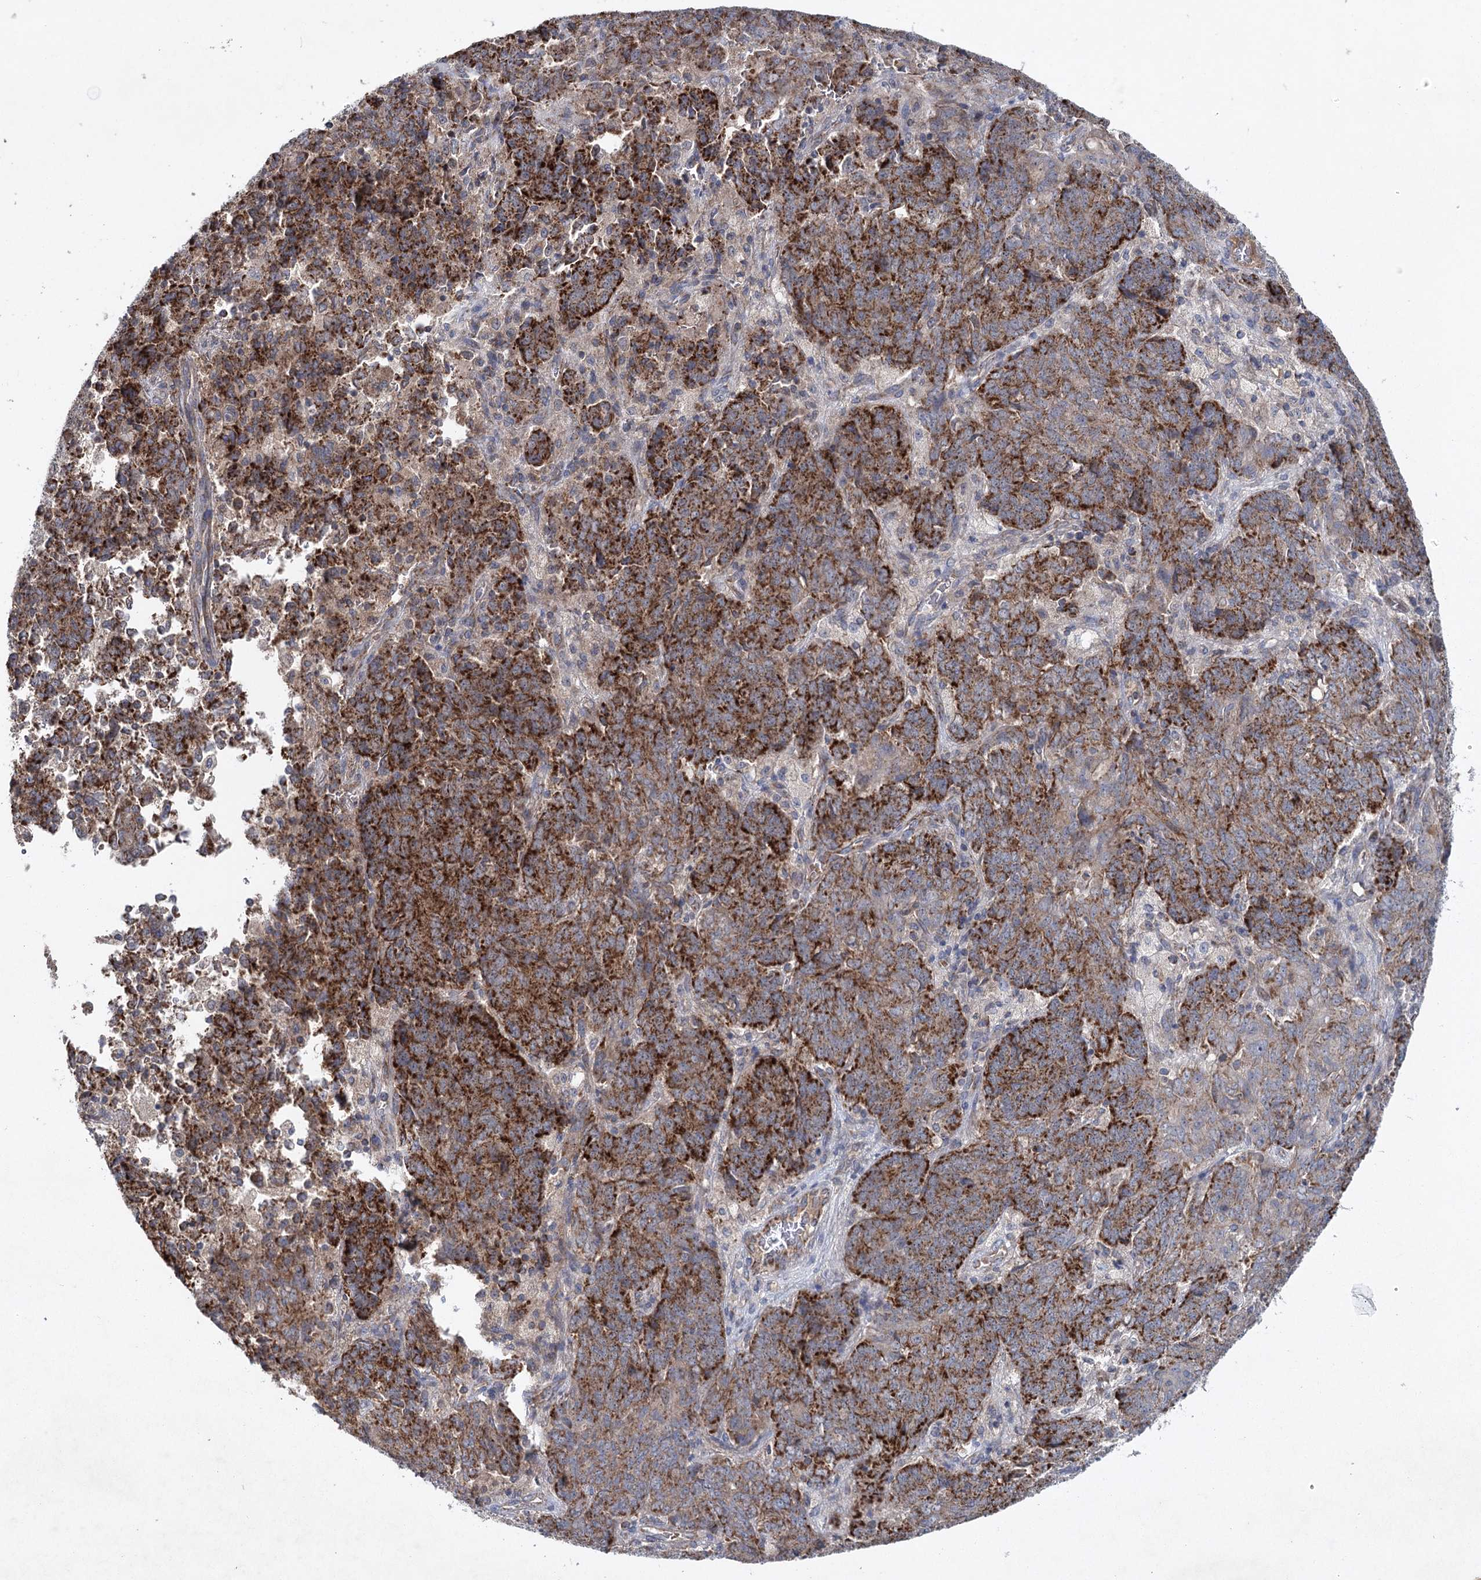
{"staining": {"intensity": "strong", "quantity": ">75%", "location": "cytoplasmic/membranous"}, "tissue": "endometrial cancer", "cell_type": "Tumor cells", "image_type": "cancer", "snomed": [{"axis": "morphology", "description": "Adenocarcinoma, NOS"}, {"axis": "topography", "description": "Endometrium"}], "caption": "Immunohistochemistry (IHC) (DAB) staining of endometrial cancer (adenocarcinoma) reveals strong cytoplasmic/membranous protein expression in about >75% of tumor cells.", "gene": "MRPL44", "patient": {"sex": "female", "age": 80}}